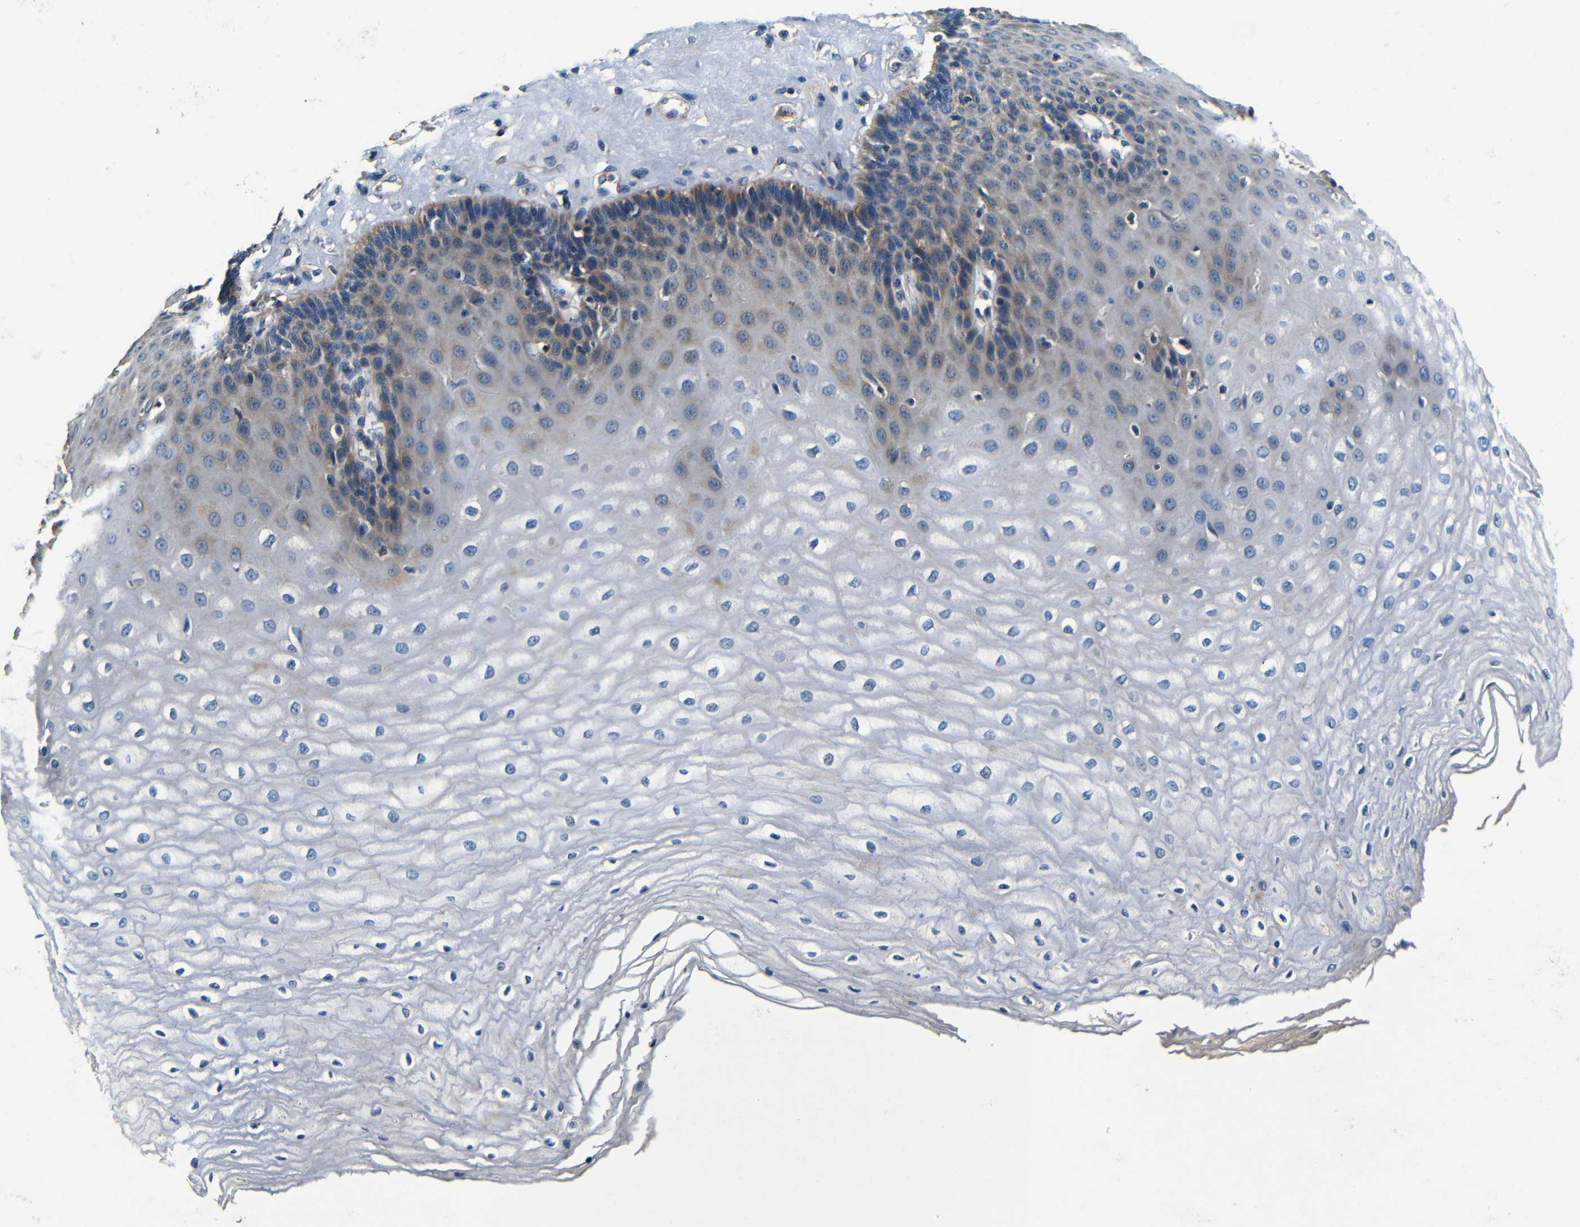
{"staining": {"intensity": "moderate", "quantity": "<25%", "location": "cytoplasmic/membranous"}, "tissue": "esophagus", "cell_type": "Squamous epithelial cells", "image_type": "normal", "snomed": [{"axis": "morphology", "description": "Normal tissue, NOS"}, {"axis": "morphology", "description": "Squamous cell carcinoma, NOS"}, {"axis": "topography", "description": "Esophagus"}], "caption": "IHC (DAB (3,3'-diaminobenzidine)) staining of benign esophagus demonstrates moderate cytoplasmic/membranous protein staining in about <25% of squamous epithelial cells.", "gene": "MTX1", "patient": {"sex": "male", "age": 65}}